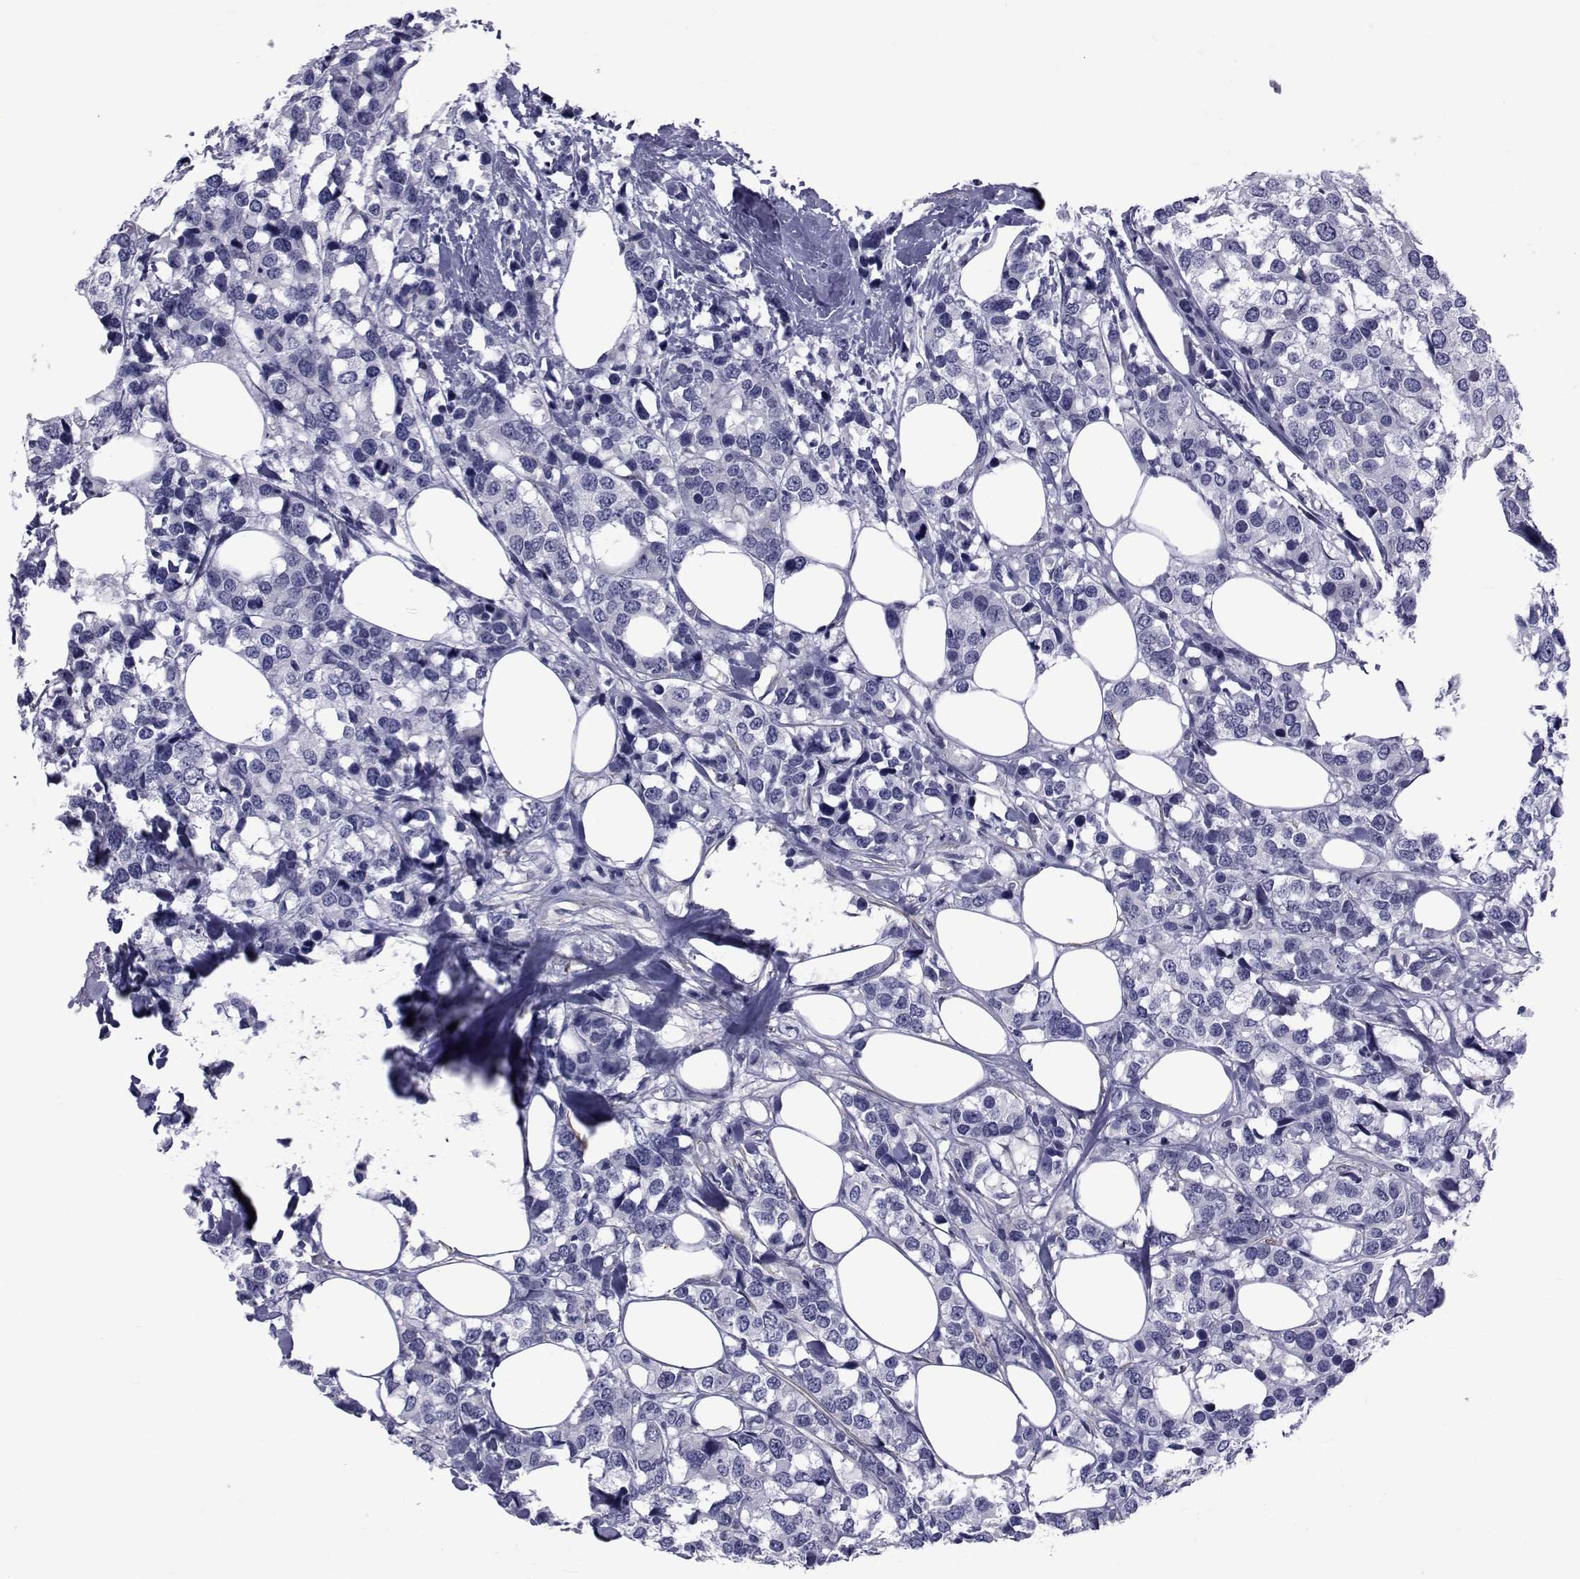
{"staining": {"intensity": "negative", "quantity": "none", "location": "none"}, "tissue": "breast cancer", "cell_type": "Tumor cells", "image_type": "cancer", "snomed": [{"axis": "morphology", "description": "Lobular carcinoma"}, {"axis": "topography", "description": "Breast"}], "caption": "High magnification brightfield microscopy of breast cancer (lobular carcinoma) stained with DAB (3,3'-diaminobenzidine) (brown) and counterstained with hematoxylin (blue): tumor cells show no significant expression.", "gene": "GKAP1", "patient": {"sex": "female", "age": 59}}